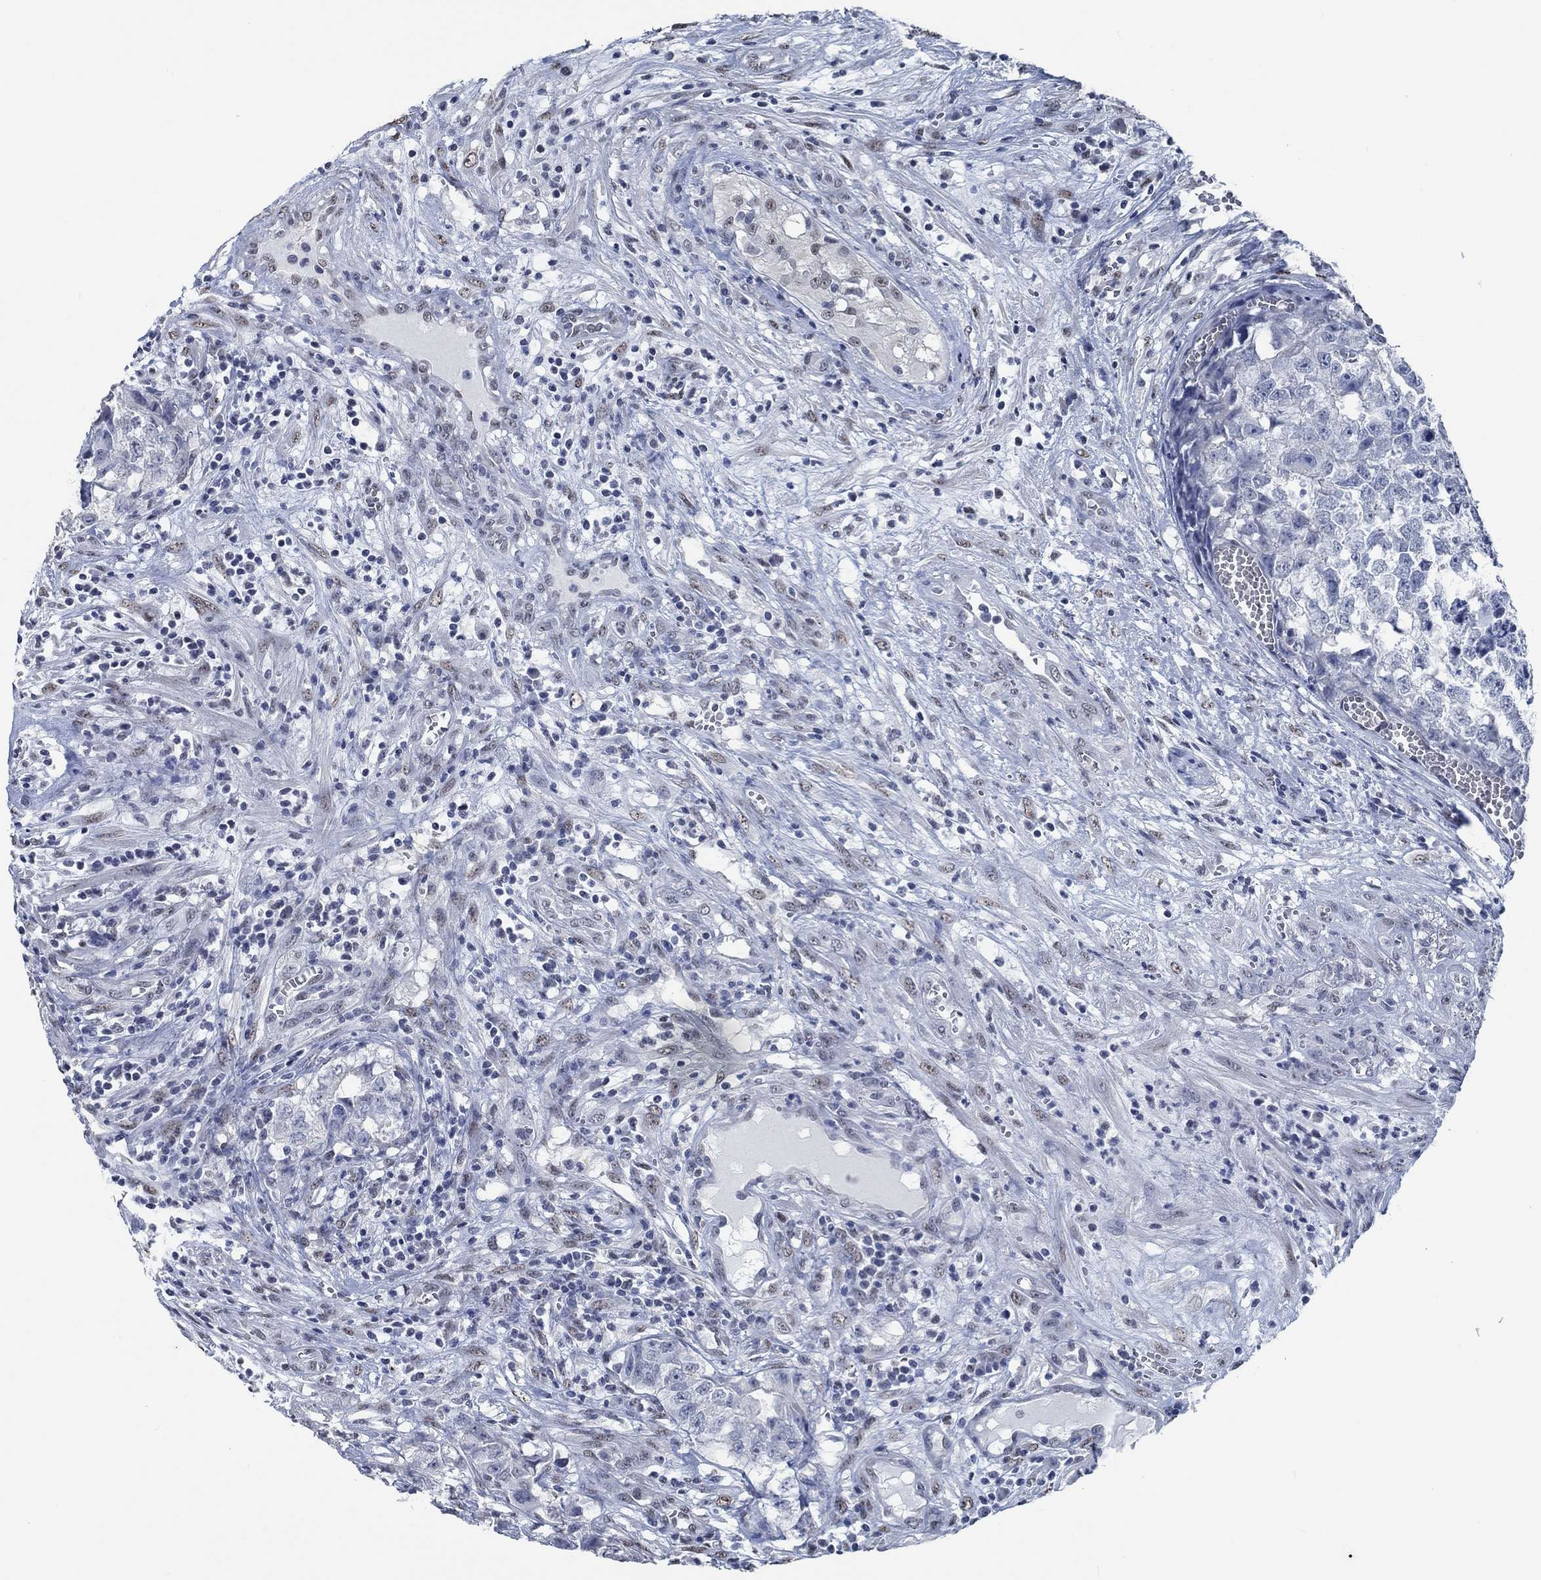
{"staining": {"intensity": "negative", "quantity": "none", "location": "none"}, "tissue": "testis cancer", "cell_type": "Tumor cells", "image_type": "cancer", "snomed": [{"axis": "morphology", "description": "Seminoma, NOS"}, {"axis": "morphology", "description": "Carcinoma, Embryonal, NOS"}, {"axis": "topography", "description": "Testis"}], "caption": "A high-resolution photomicrograph shows IHC staining of seminoma (testis), which demonstrates no significant expression in tumor cells.", "gene": "OBSCN", "patient": {"sex": "male", "age": 22}}